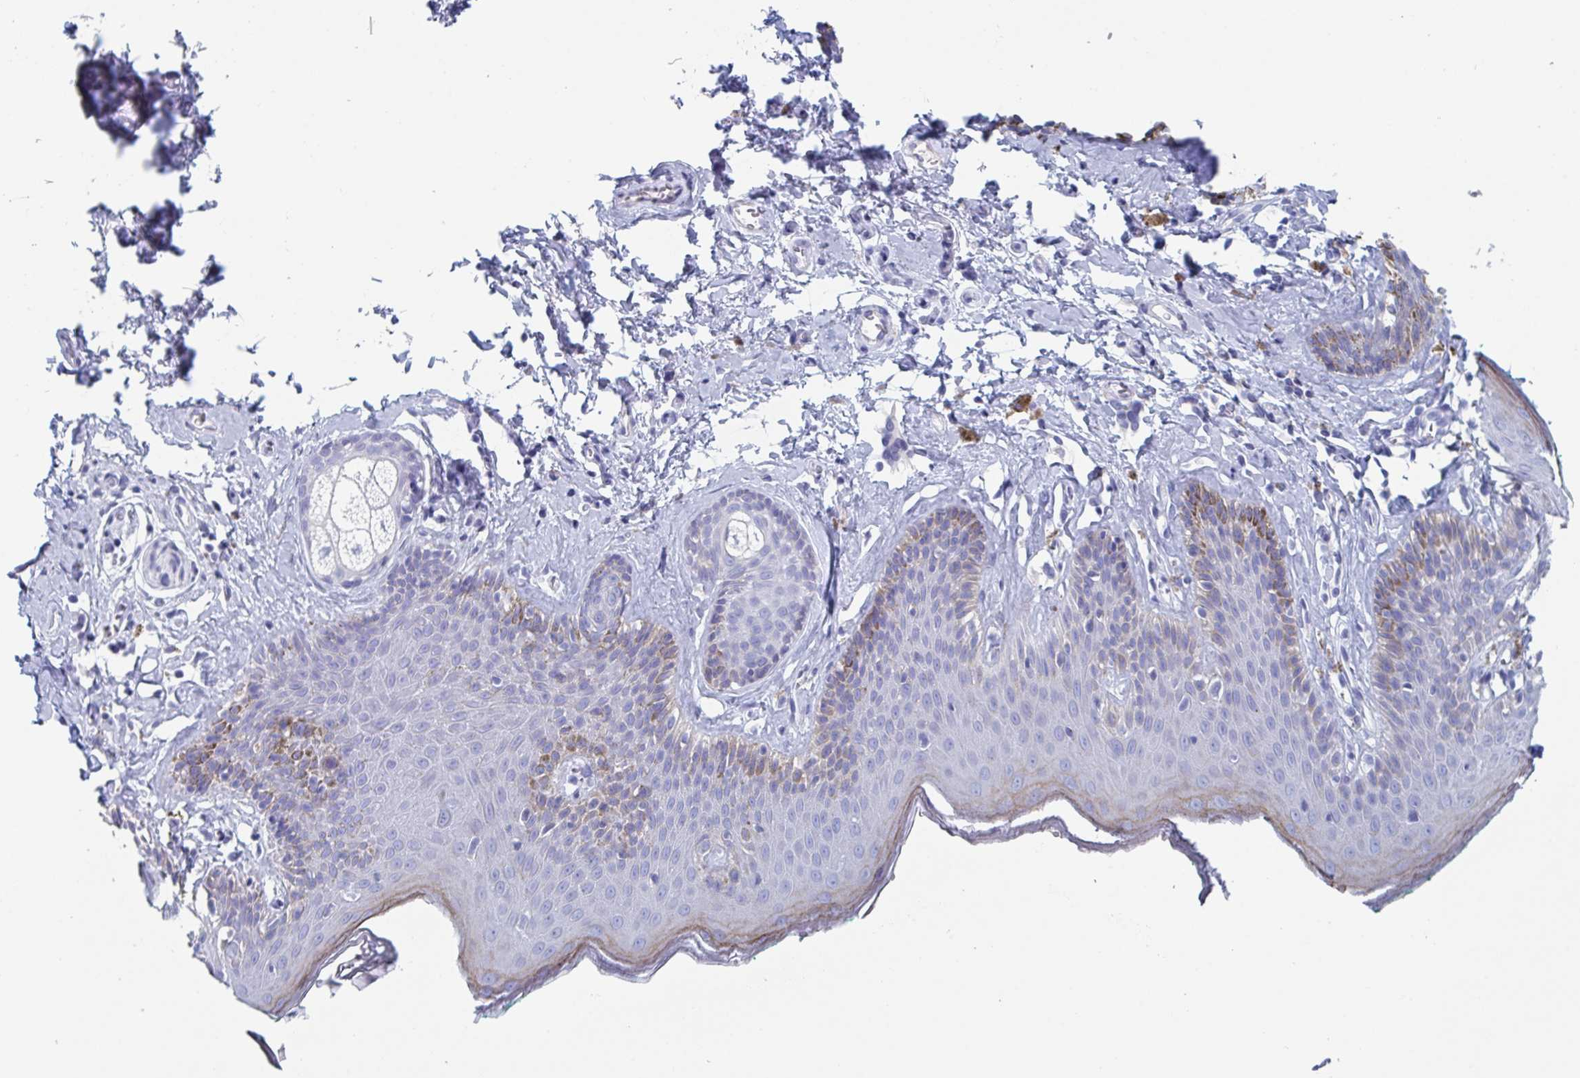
{"staining": {"intensity": "weak", "quantity": "<25%", "location": "cytoplasmic/membranous"}, "tissue": "skin", "cell_type": "Epidermal cells", "image_type": "normal", "snomed": [{"axis": "morphology", "description": "Normal tissue, NOS"}, {"axis": "topography", "description": "Vulva"}, {"axis": "topography", "description": "Peripheral nerve tissue"}], "caption": "Immunohistochemical staining of unremarkable human skin exhibits no significant expression in epidermal cells.", "gene": "NT5C3B", "patient": {"sex": "female", "age": 66}}